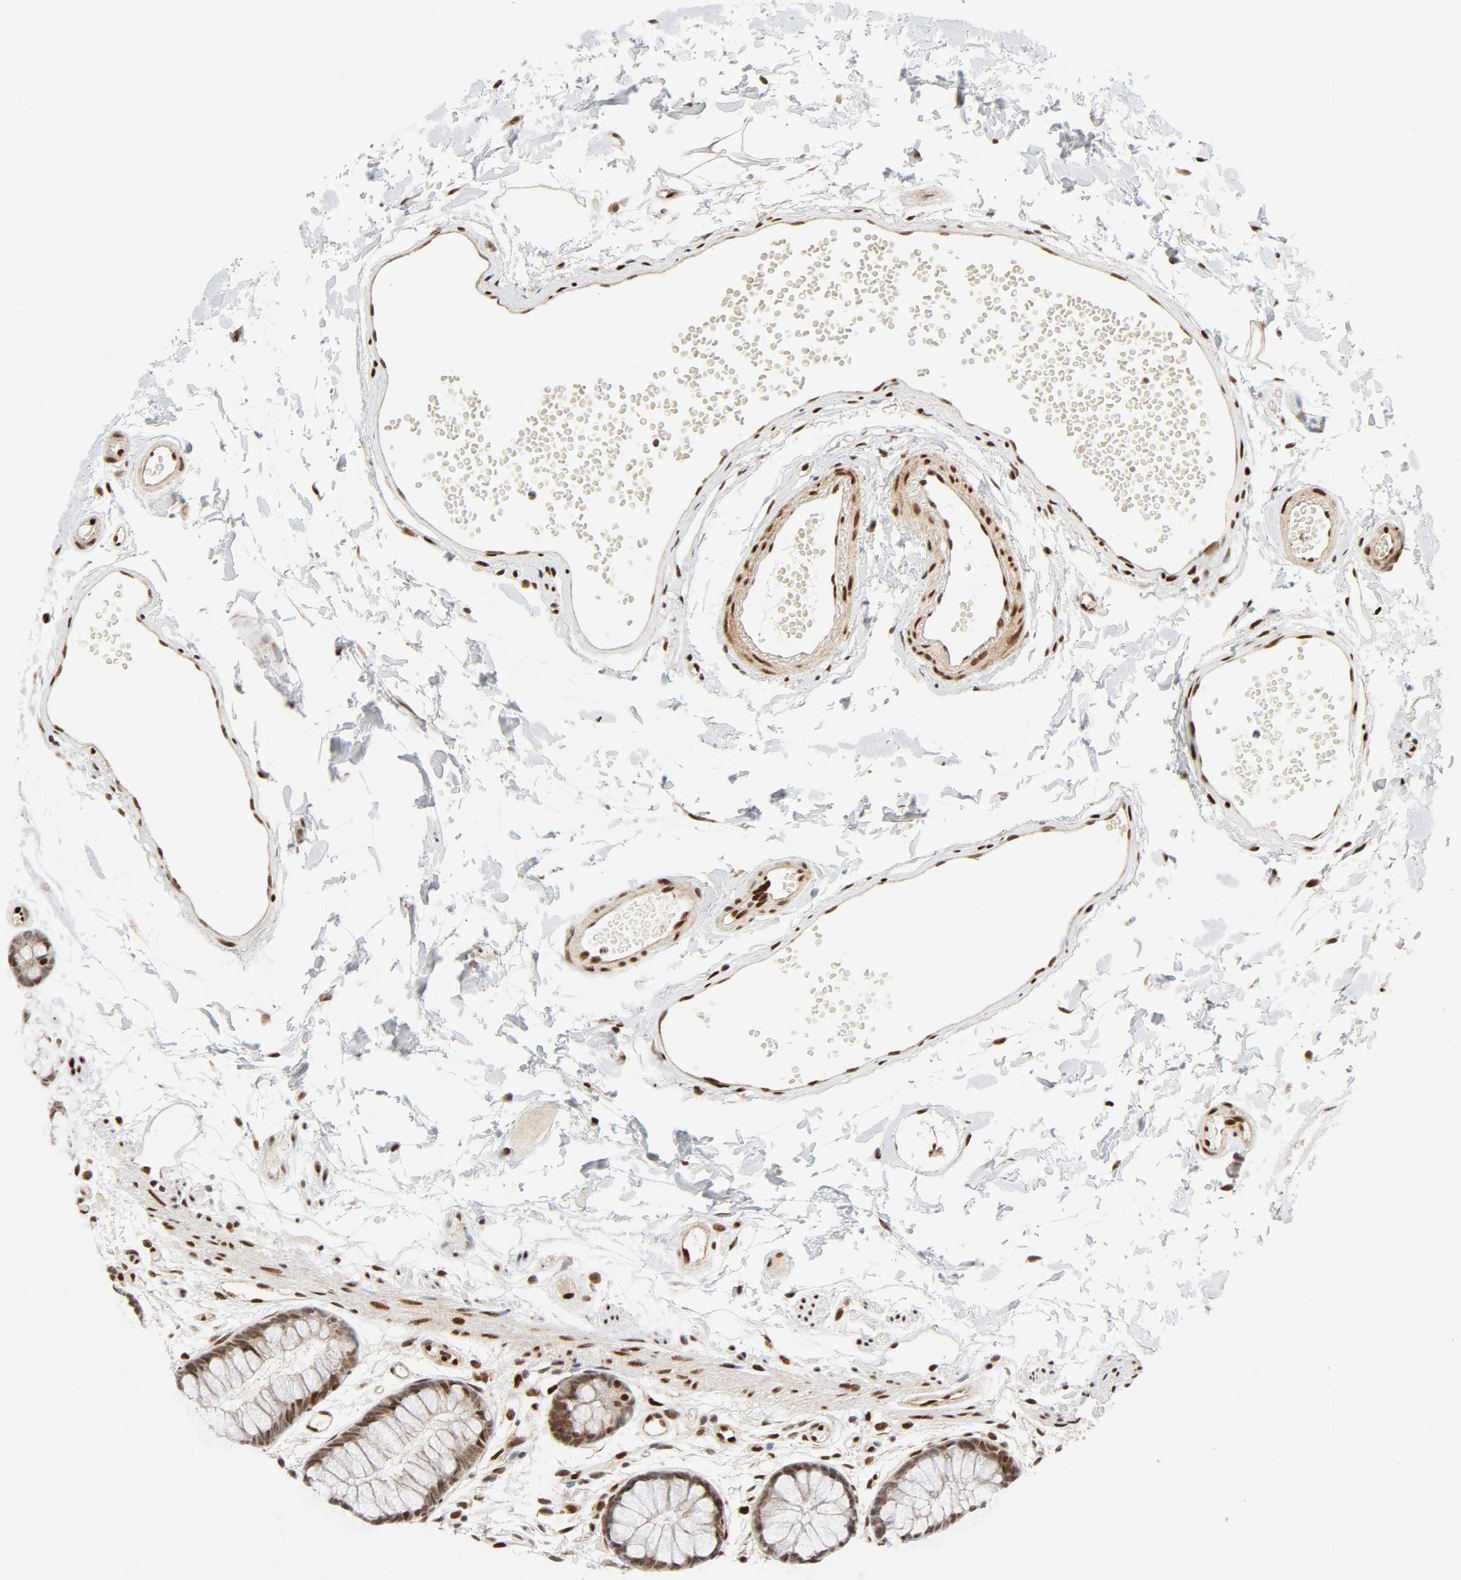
{"staining": {"intensity": "moderate", "quantity": ">75%", "location": "nuclear"}, "tissue": "rectum", "cell_type": "Glandular cells", "image_type": "normal", "snomed": [{"axis": "morphology", "description": "Normal tissue, NOS"}, {"axis": "topography", "description": "Rectum"}], "caption": "A photomicrograph showing moderate nuclear staining in approximately >75% of glandular cells in unremarkable rectum, as visualized by brown immunohistochemical staining.", "gene": "MEF2A", "patient": {"sex": "female", "age": 66}}